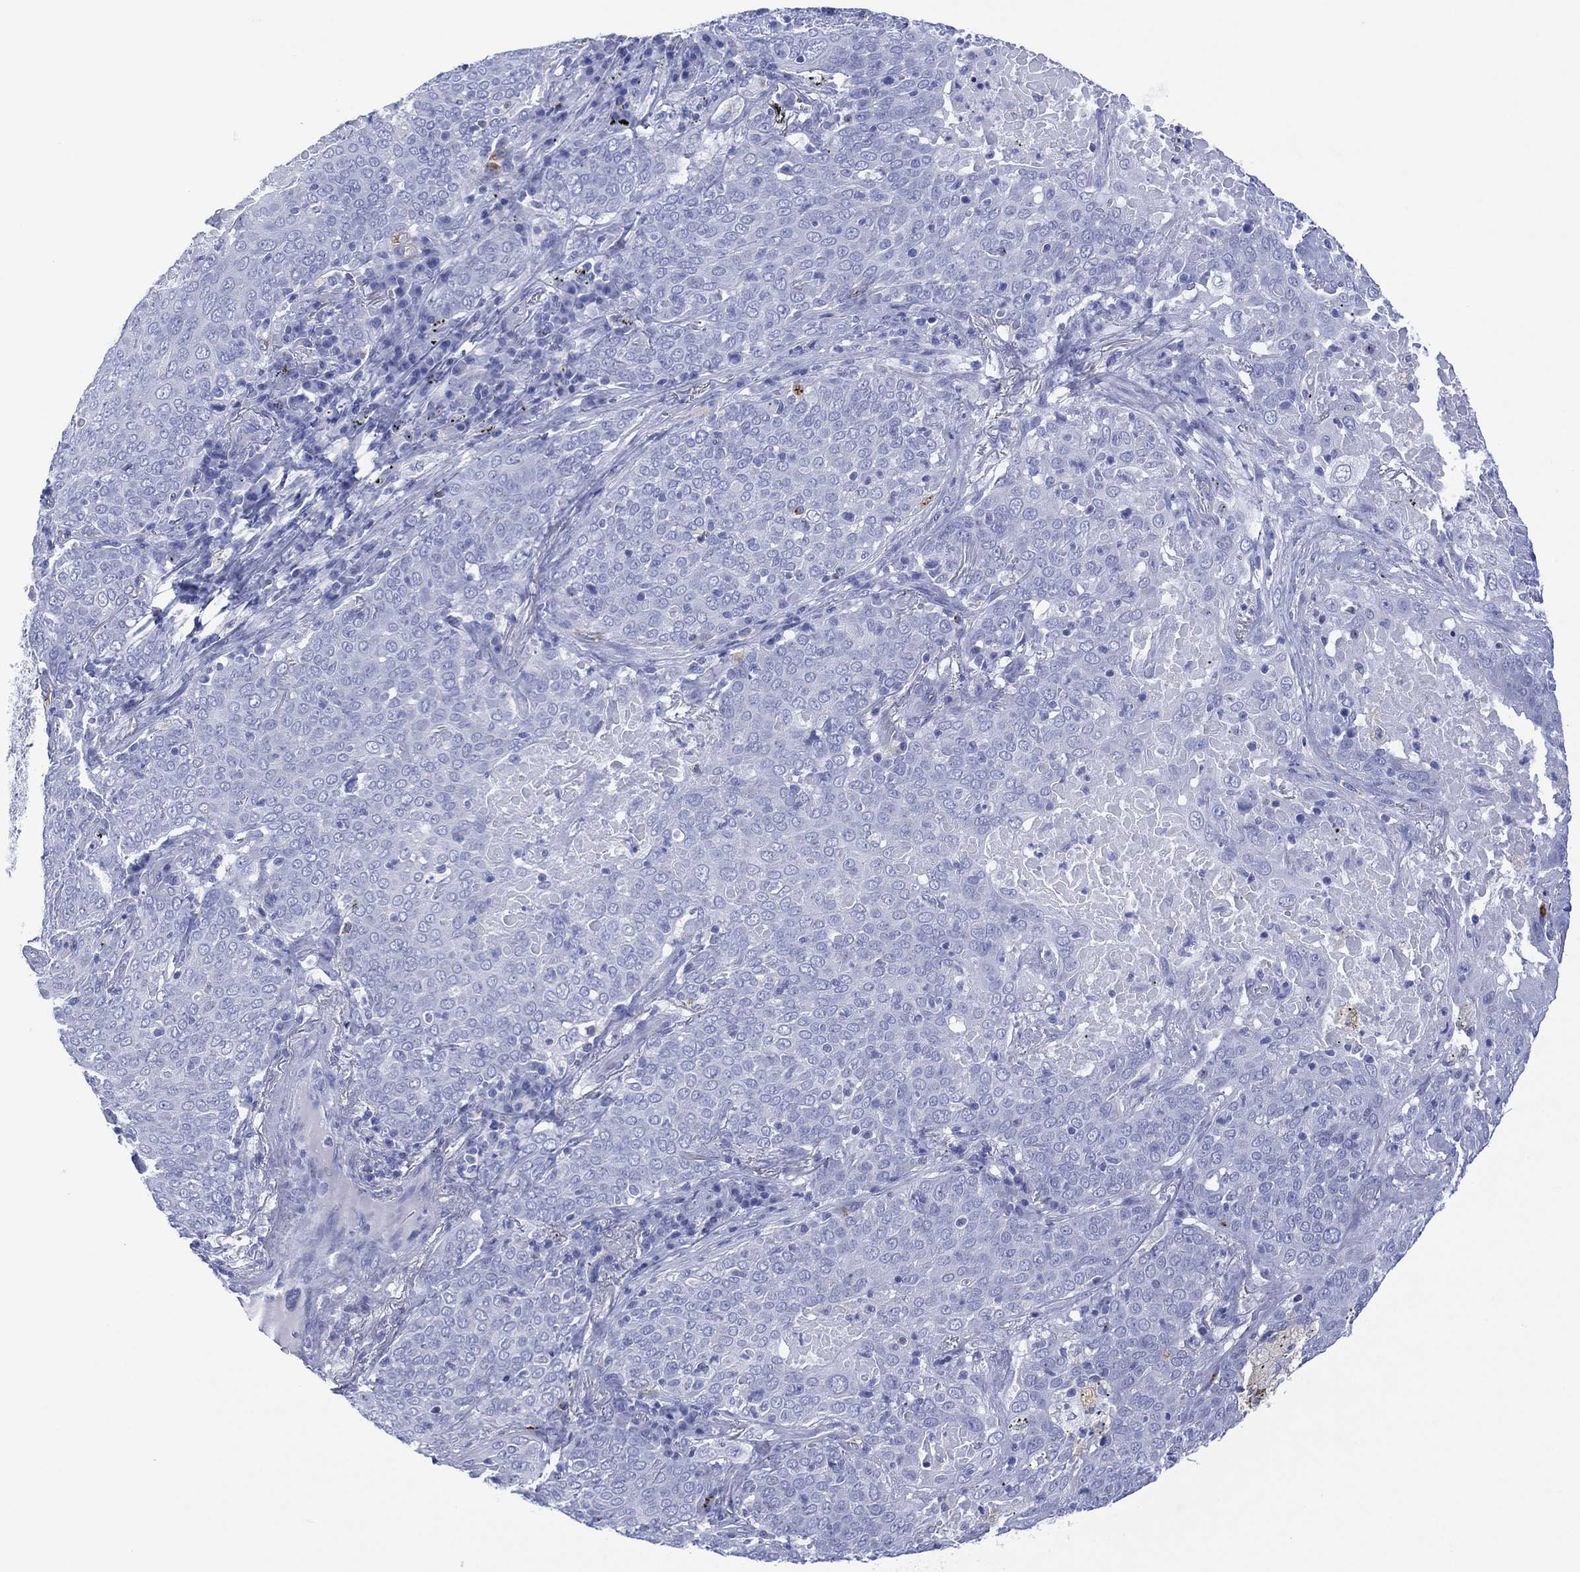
{"staining": {"intensity": "negative", "quantity": "none", "location": "none"}, "tissue": "lung cancer", "cell_type": "Tumor cells", "image_type": "cancer", "snomed": [{"axis": "morphology", "description": "Squamous cell carcinoma, NOS"}, {"axis": "topography", "description": "Lung"}], "caption": "DAB immunohistochemical staining of human lung squamous cell carcinoma reveals no significant positivity in tumor cells. (Stains: DAB immunohistochemistry with hematoxylin counter stain, Microscopy: brightfield microscopy at high magnification).", "gene": "DPP4", "patient": {"sex": "male", "age": 82}}